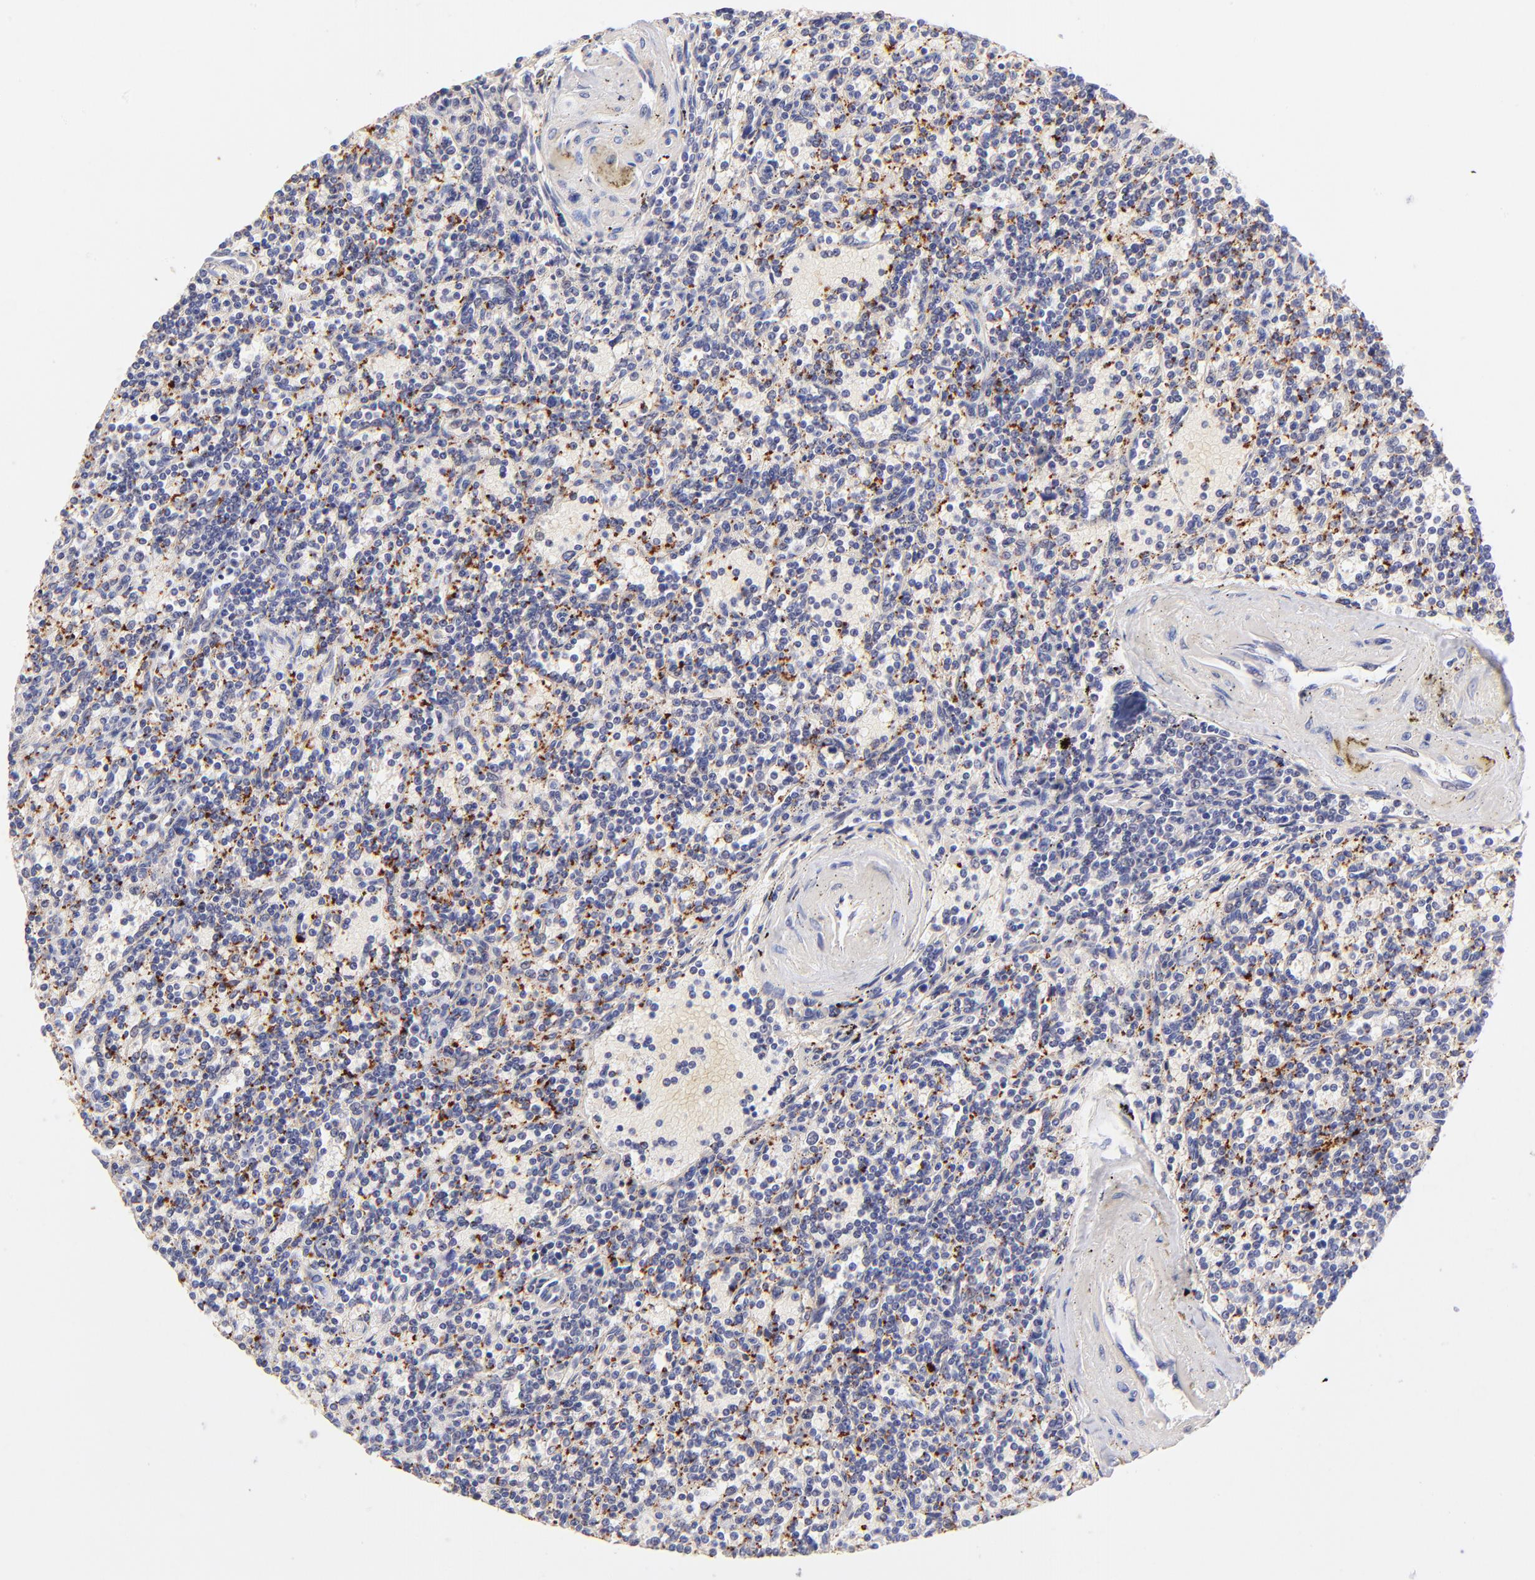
{"staining": {"intensity": "moderate", "quantity": "25%-75%", "location": "cytoplasmic/membranous"}, "tissue": "lymphoma", "cell_type": "Tumor cells", "image_type": "cancer", "snomed": [{"axis": "morphology", "description": "Malignant lymphoma, non-Hodgkin's type, Low grade"}, {"axis": "topography", "description": "Spleen"}], "caption": "High-magnification brightfield microscopy of low-grade malignant lymphoma, non-Hodgkin's type stained with DAB (3,3'-diaminobenzidine) (brown) and counterstained with hematoxylin (blue). tumor cells exhibit moderate cytoplasmic/membranous staining is appreciated in about25%-75% of cells. The protein of interest is stained brown, and the nuclei are stained in blue (DAB (3,3'-diaminobenzidine) IHC with brightfield microscopy, high magnification).", "gene": "SPARC", "patient": {"sex": "male", "age": 73}}